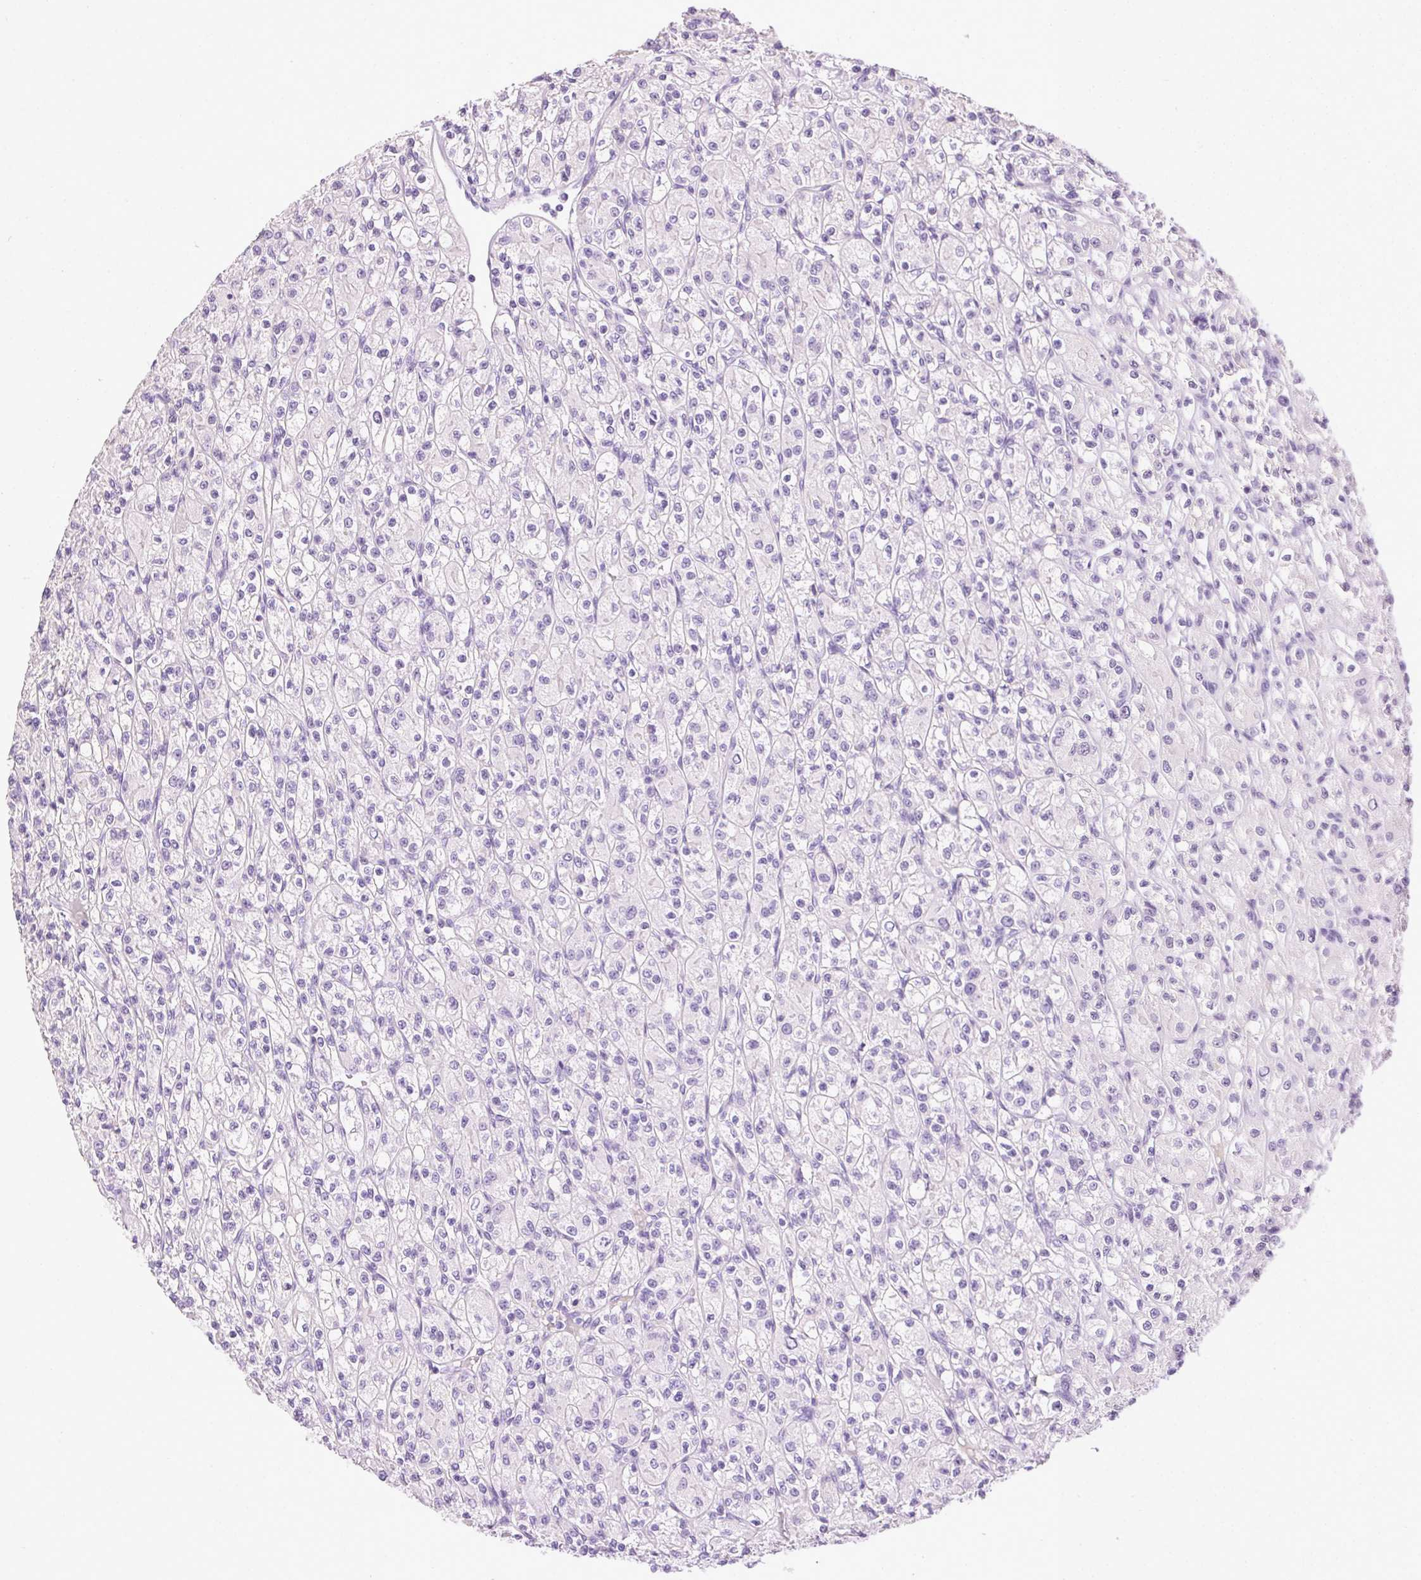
{"staining": {"intensity": "negative", "quantity": "none", "location": "none"}, "tissue": "renal cancer", "cell_type": "Tumor cells", "image_type": "cancer", "snomed": [{"axis": "morphology", "description": "Adenocarcinoma, NOS"}, {"axis": "topography", "description": "Kidney"}], "caption": "An image of renal cancer stained for a protein exhibits no brown staining in tumor cells.", "gene": "SYCE2", "patient": {"sex": "female", "age": 70}}